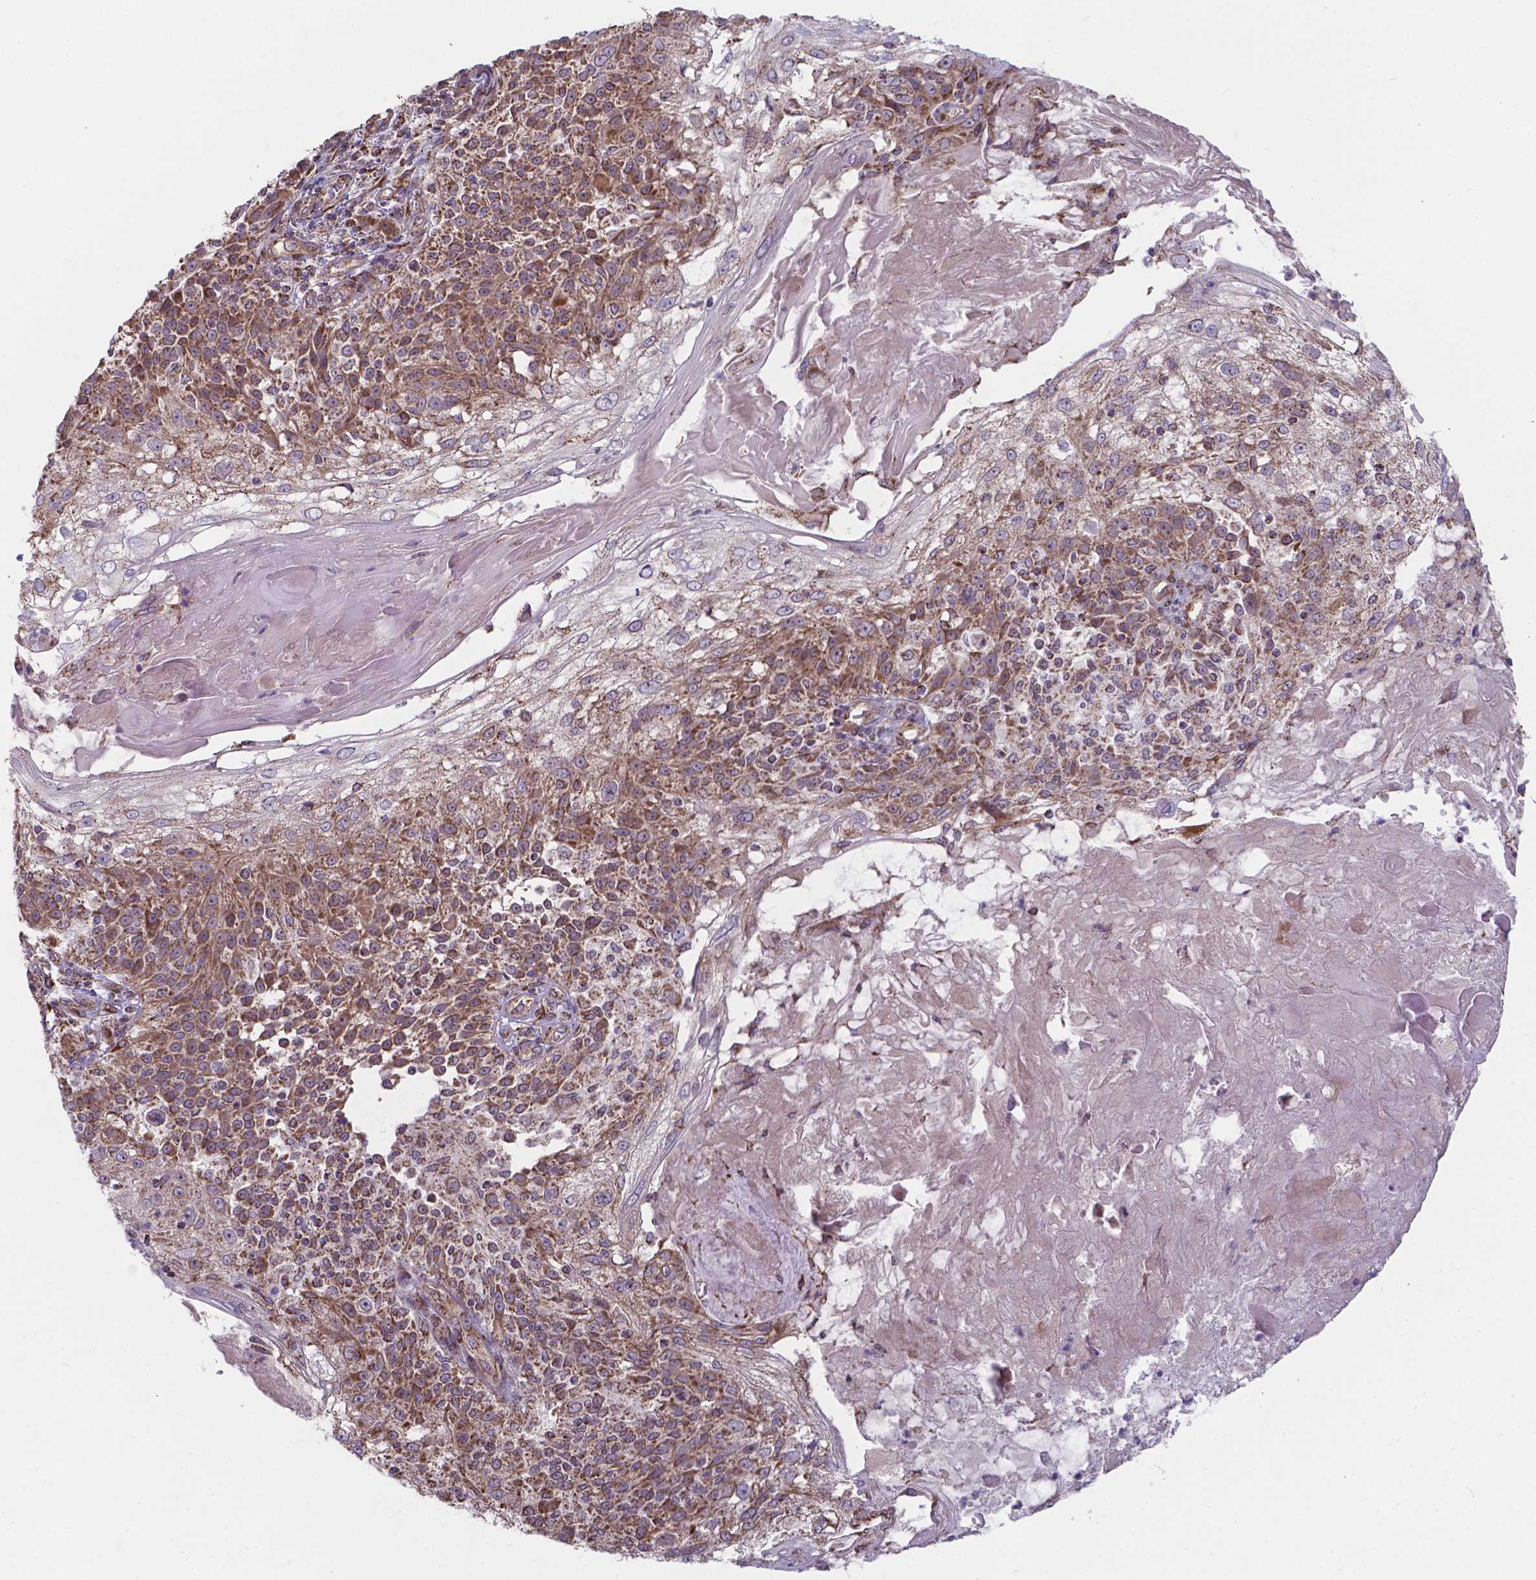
{"staining": {"intensity": "moderate", "quantity": ">75%", "location": "cytoplasmic/membranous"}, "tissue": "skin cancer", "cell_type": "Tumor cells", "image_type": "cancer", "snomed": [{"axis": "morphology", "description": "Normal tissue, NOS"}, {"axis": "morphology", "description": "Squamous cell carcinoma, NOS"}, {"axis": "topography", "description": "Skin"}], "caption": "Protein analysis of skin cancer (squamous cell carcinoma) tissue demonstrates moderate cytoplasmic/membranous positivity in approximately >75% of tumor cells.", "gene": "FAM114A1", "patient": {"sex": "female", "age": 83}}